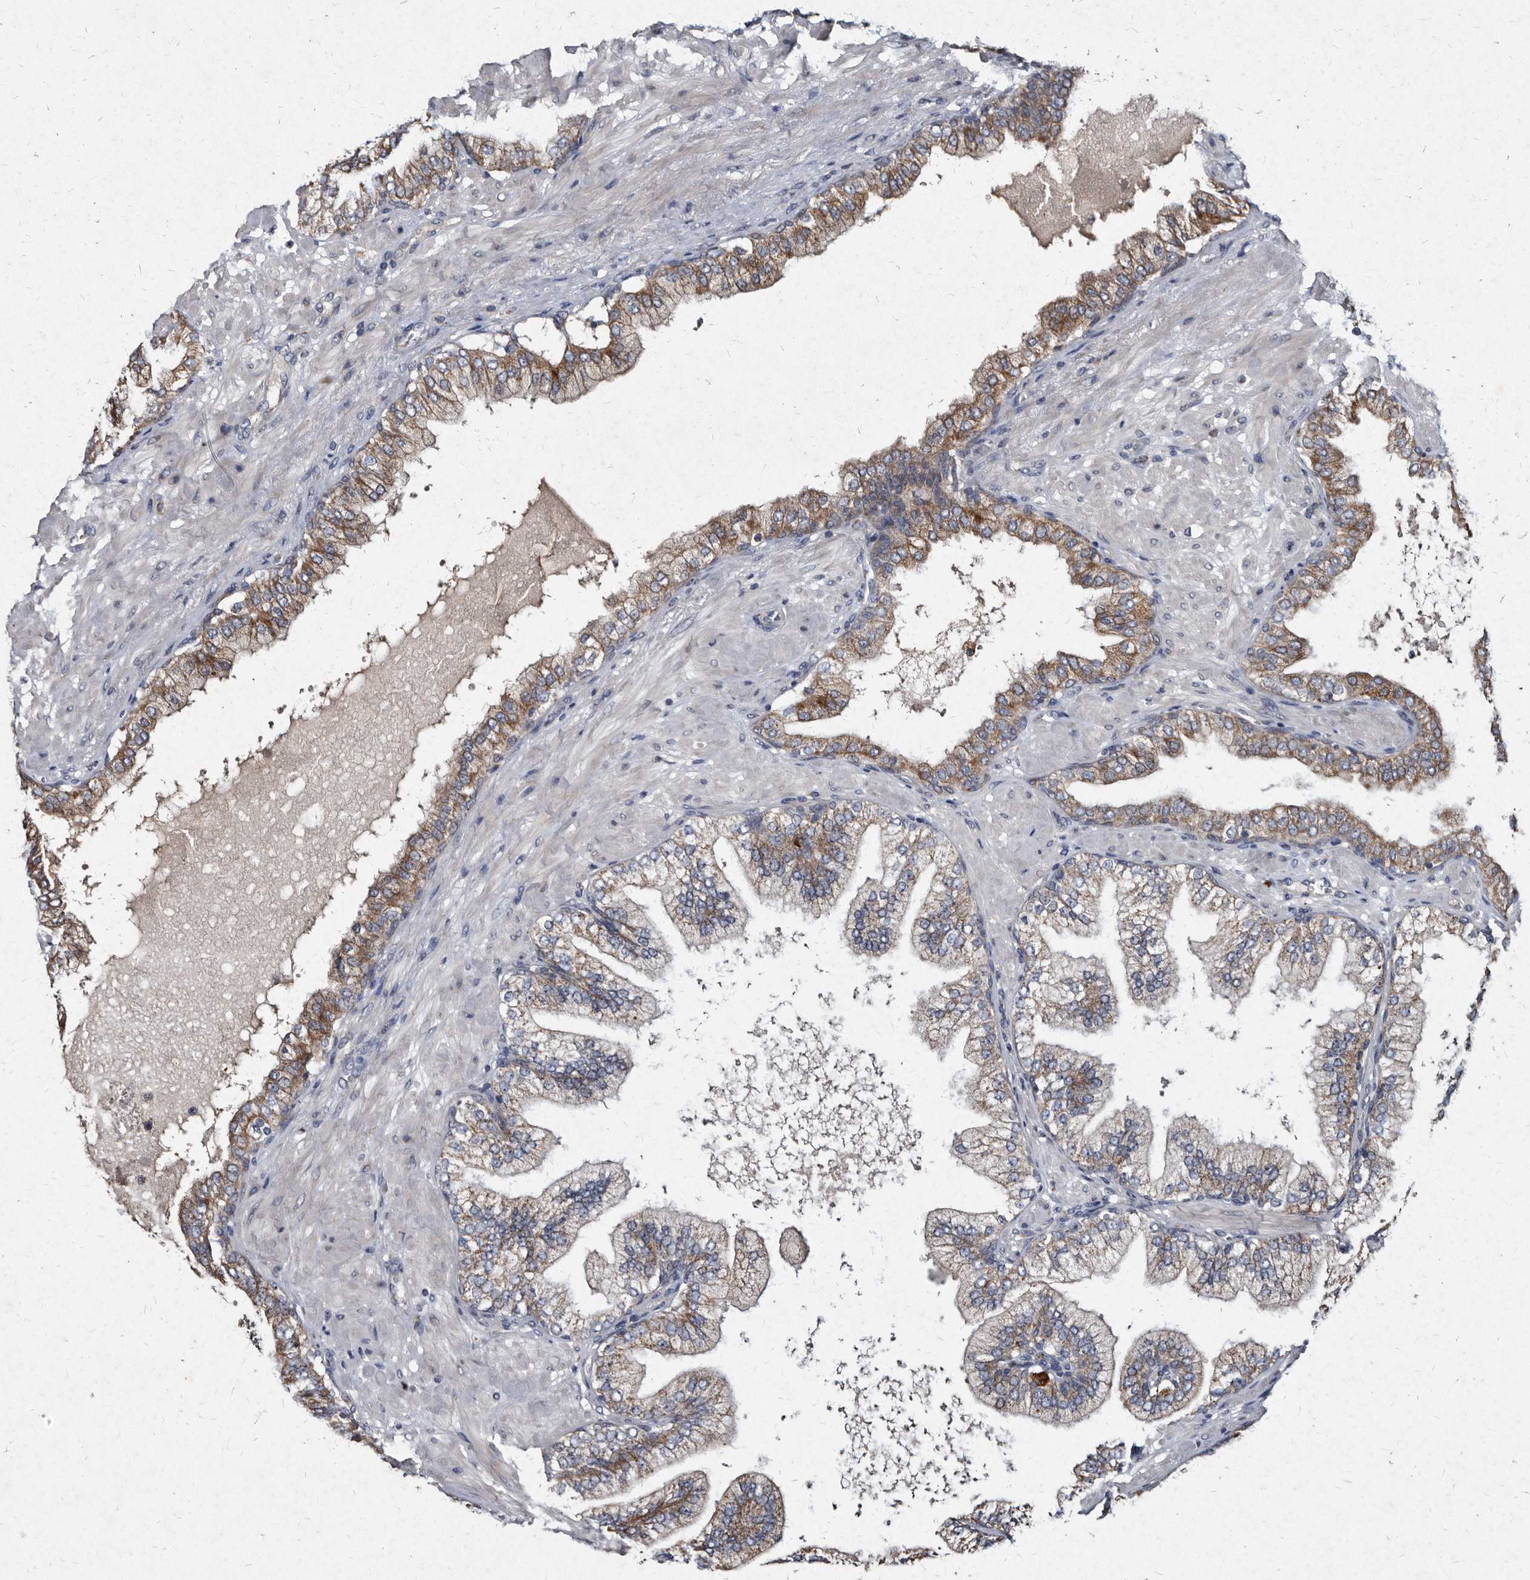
{"staining": {"intensity": "moderate", "quantity": ">75%", "location": "cytoplasmic/membranous"}, "tissue": "prostate cancer", "cell_type": "Tumor cells", "image_type": "cancer", "snomed": [{"axis": "morphology", "description": "Adenocarcinoma, High grade"}, {"axis": "topography", "description": "Prostate"}], "caption": "A photomicrograph of prostate cancer stained for a protein displays moderate cytoplasmic/membranous brown staining in tumor cells. (DAB (3,3'-diaminobenzidine) IHC with brightfield microscopy, high magnification).", "gene": "YPEL3", "patient": {"sex": "male", "age": 59}}